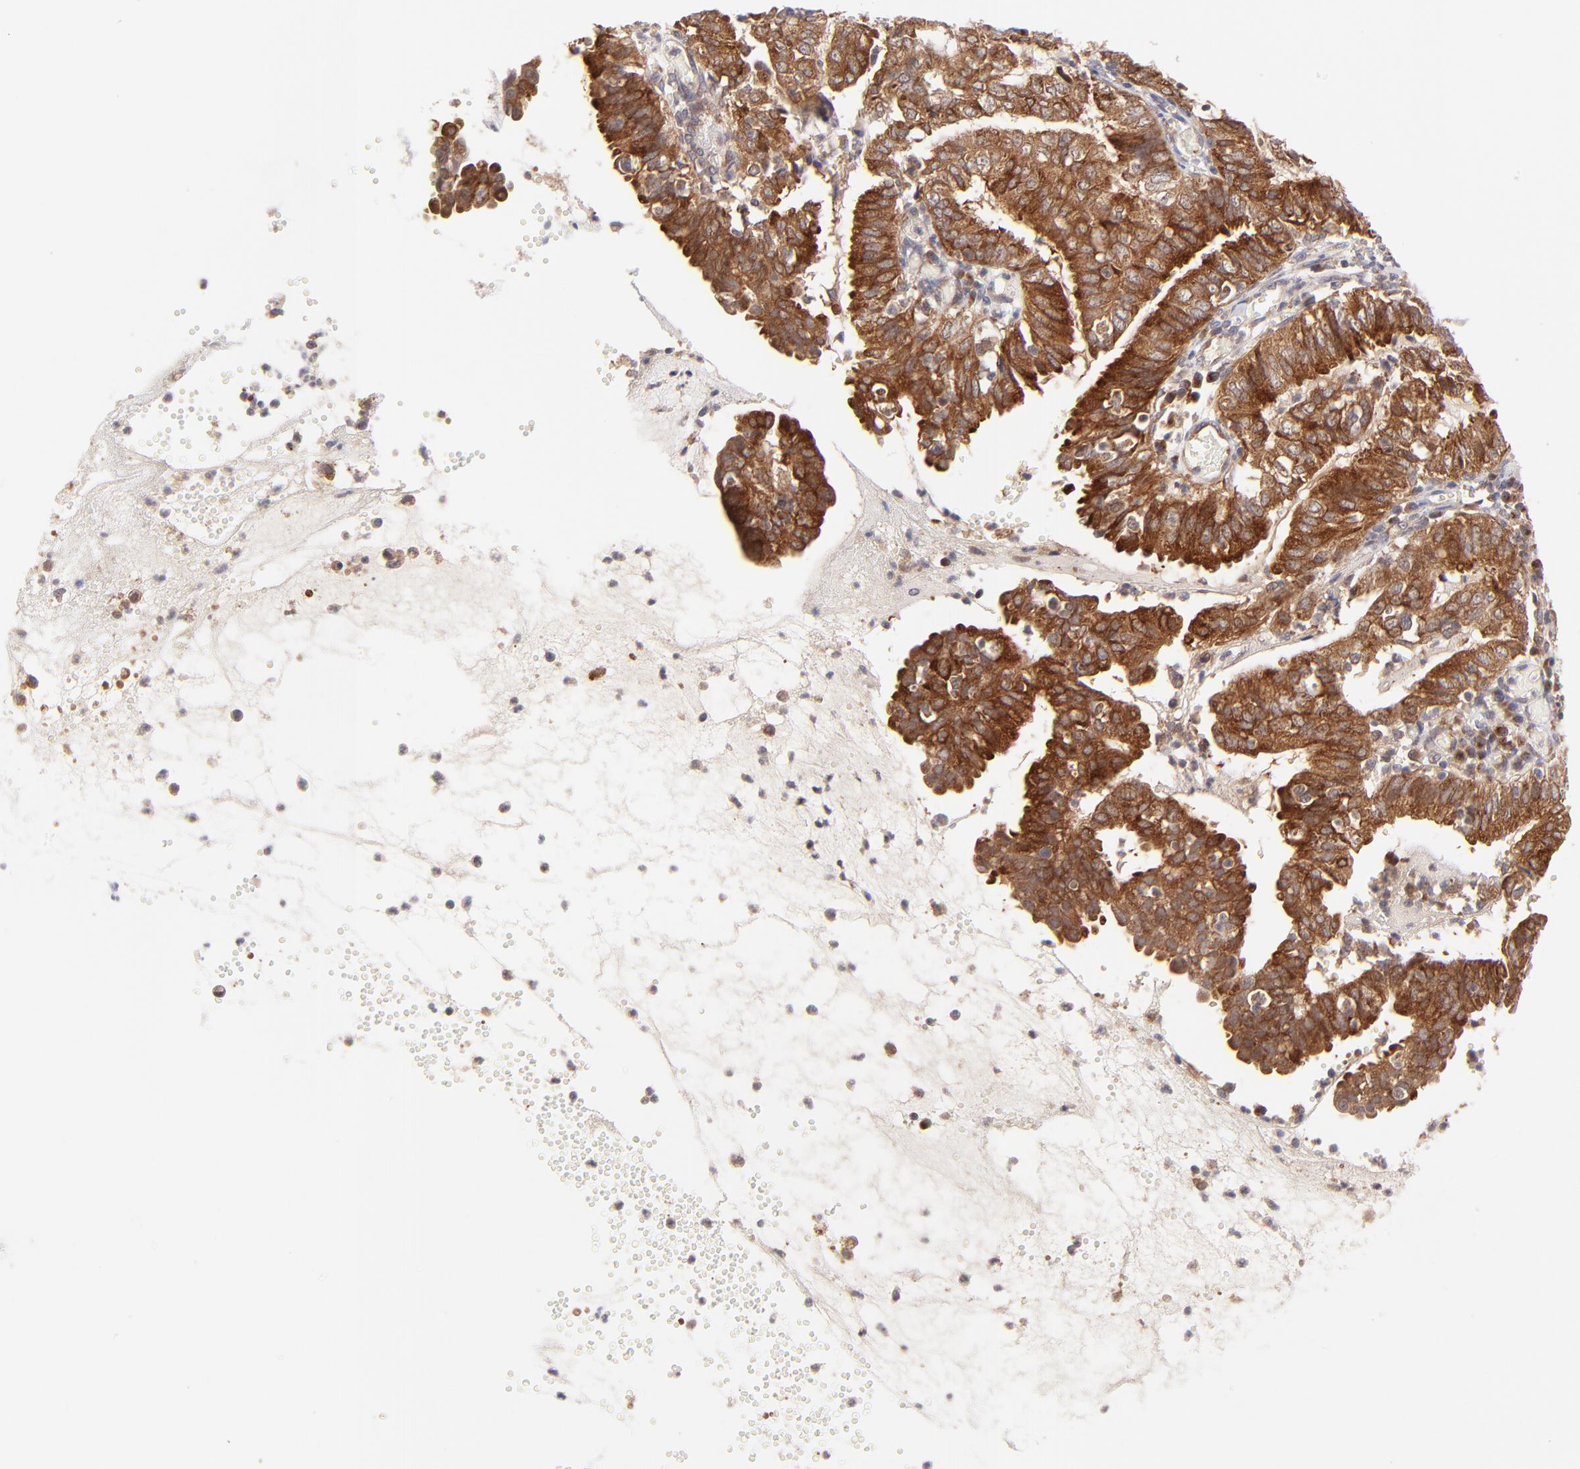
{"staining": {"intensity": "strong", "quantity": ">75%", "location": "cytoplasmic/membranous"}, "tissue": "endometrial cancer", "cell_type": "Tumor cells", "image_type": "cancer", "snomed": [{"axis": "morphology", "description": "Adenocarcinoma, NOS"}, {"axis": "topography", "description": "Endometrium"}], "caption": "Tumor cells exhibit high levels of strong cytoplasmic/membranous staining in about >75% of cells in human endometrial cancer (adenocarcinoma).", "gene": "TNRC6B", "patient": {"sex": "female", "age": 66}}